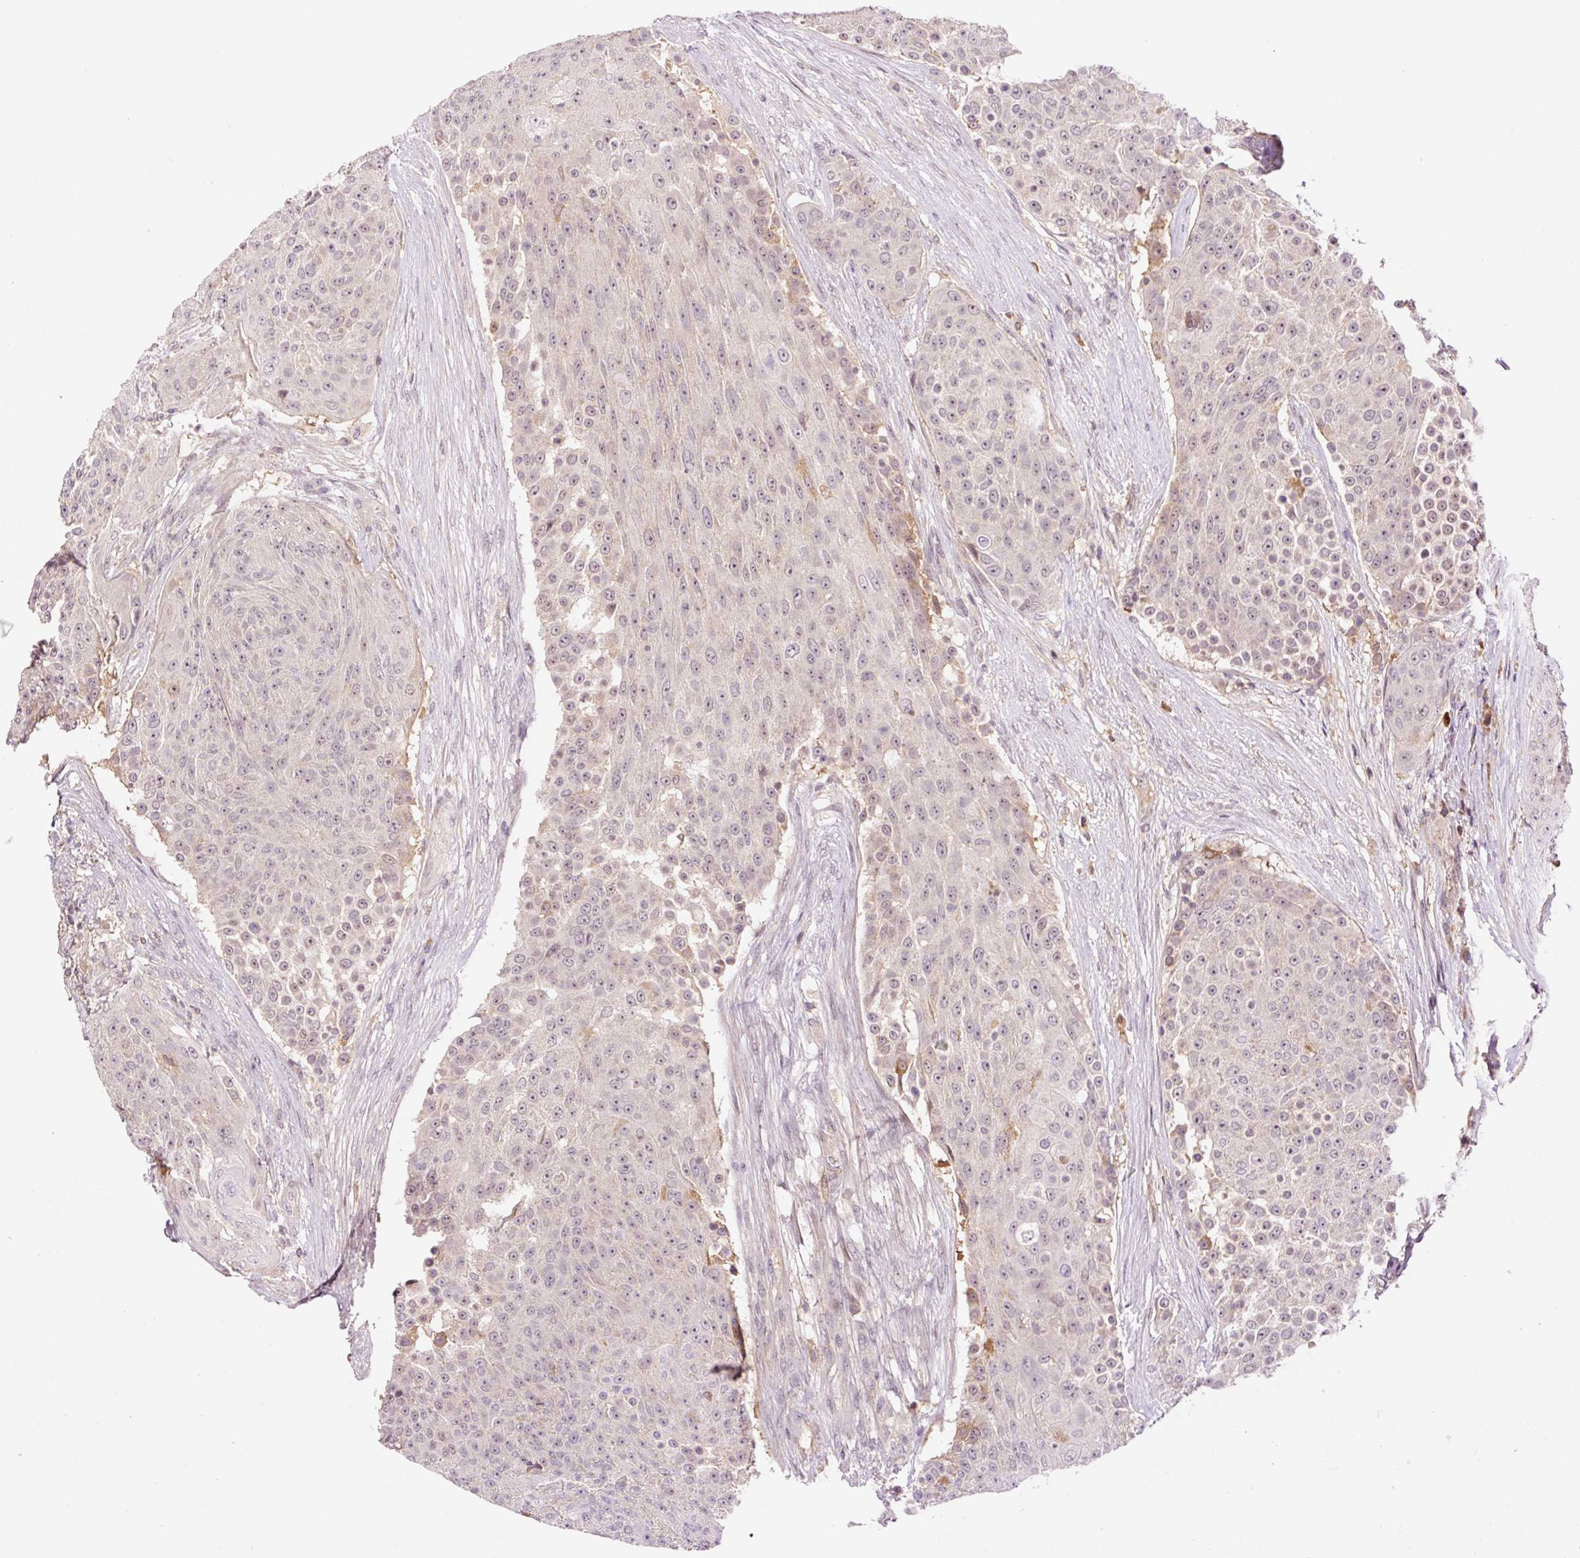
{"staining": {"intensity": "weak", "quantity": "<25%", "location": "cytoplasmic/membranous,nuclear"}, "tissue": "urothelial cancer", "cell_type": "Tumor cells", "image_type": "cancer", "snomed": [{"axis": "morphology", "description": "Urothelial carcinoma, High grade"}, {"axis": "topography", "description": "Urinary bladder"}], "caption": "An immunohistochemistry (IHC) photomicrograph of high-grade urothelial carcinoma is shown. There is no staining in tumor cells of high-grade urothelial carcinoma.", "gene": "DPPA4", "patient": {"sex": "female", "age": 63}}